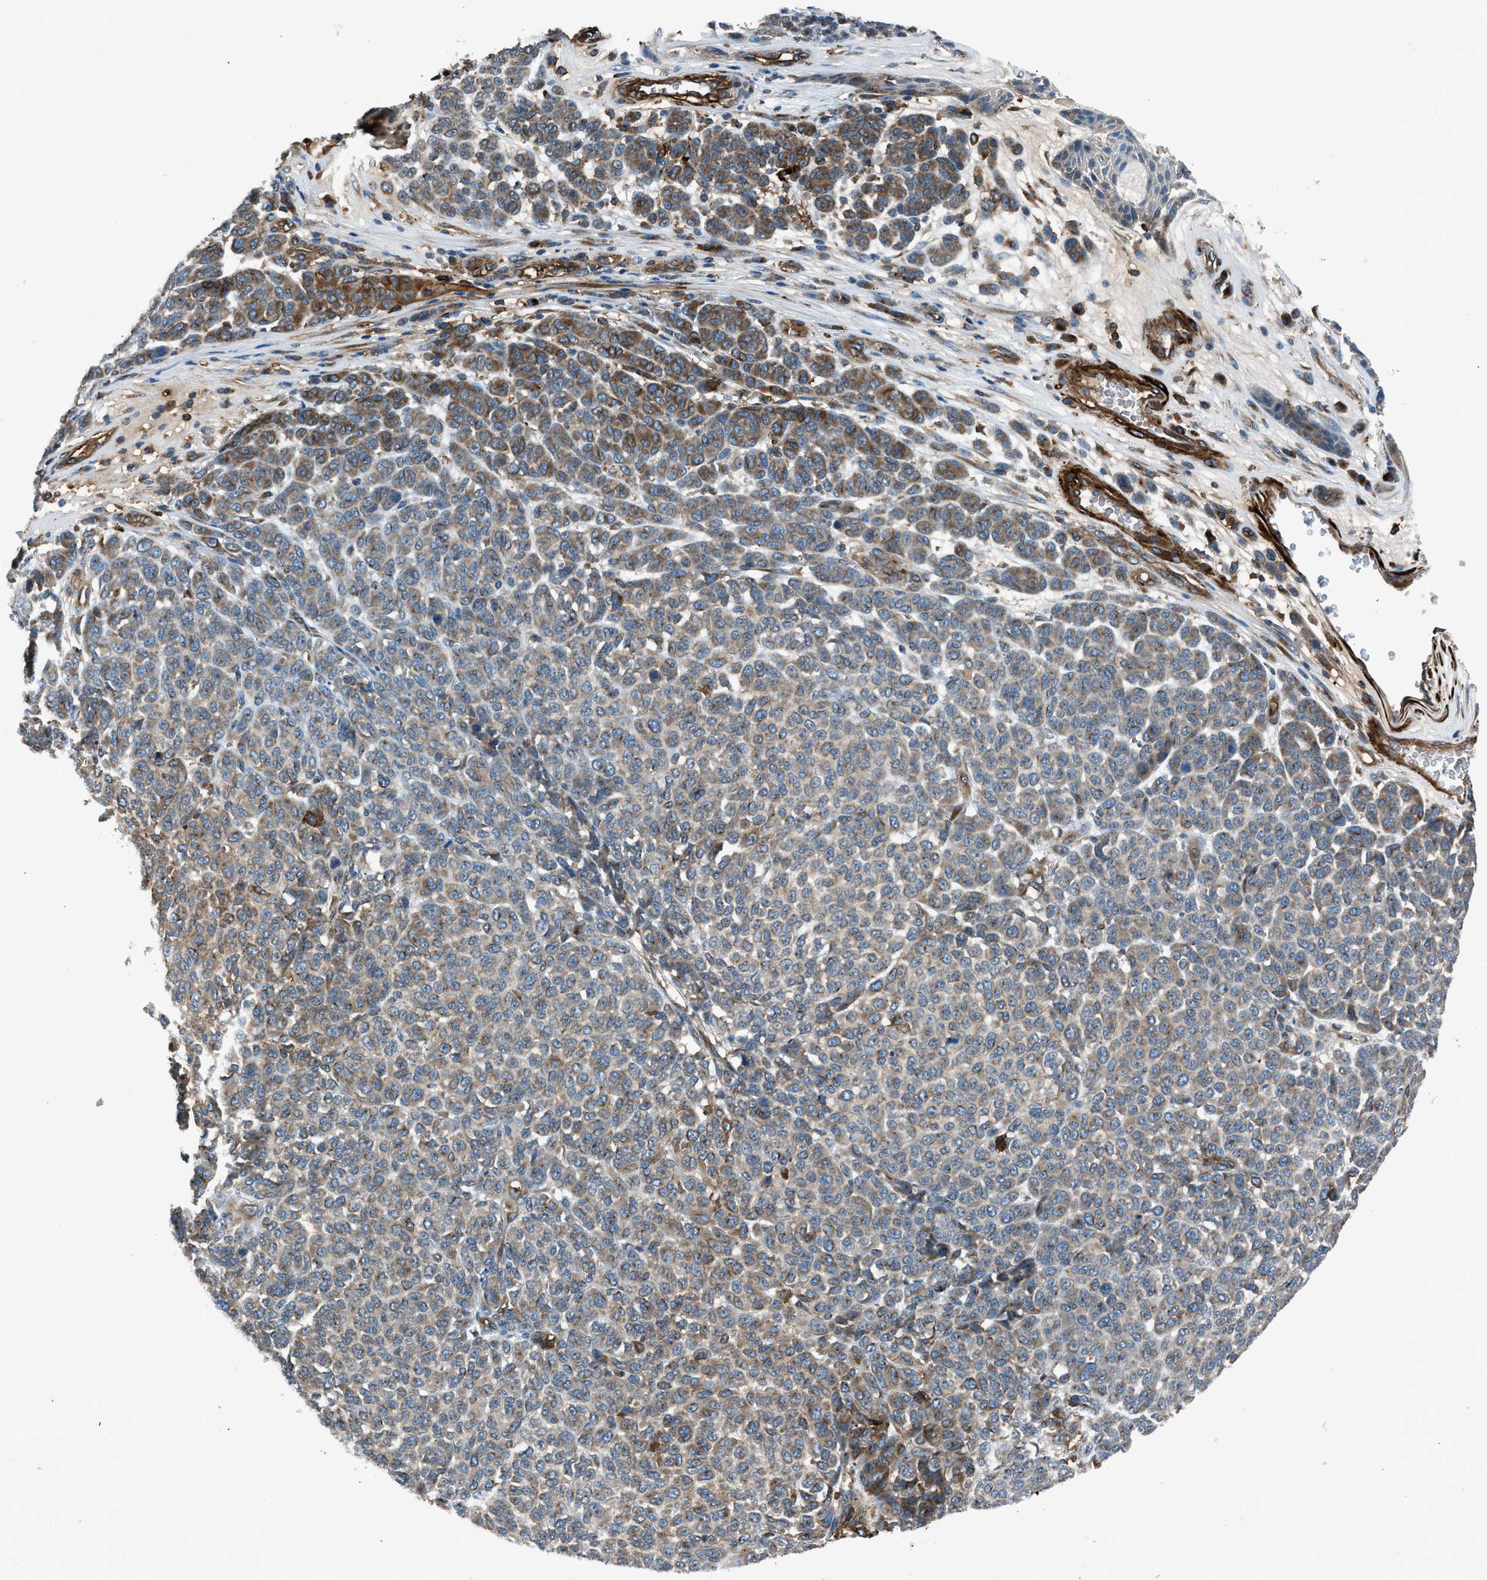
{"staining": {"intensity": "moderate", "quantity": "25%-75%", "location": "cytoplasmic/membranous"}, "tissue": "melanoma", "cell_type": "Tumor cells", "image_type": "cancer", "snomed": [{"axis": "morphology", "description": "Malignant melanoma, NOS"}, {"axis": "topography", "description": "Skin"}], "caption": "IHC micrograph of neoplastic tissue: malignant melanoma stained using immunohistochemistry (IHC) exhibits medium levels of moderate protein expression localized specifically in the cytoplasmic/membranous of tumor cells, appearing as a cytoplasmic/membranous brown color.", "gene": "LMBR1", "patient": {"sex": "male", "age": 59}}